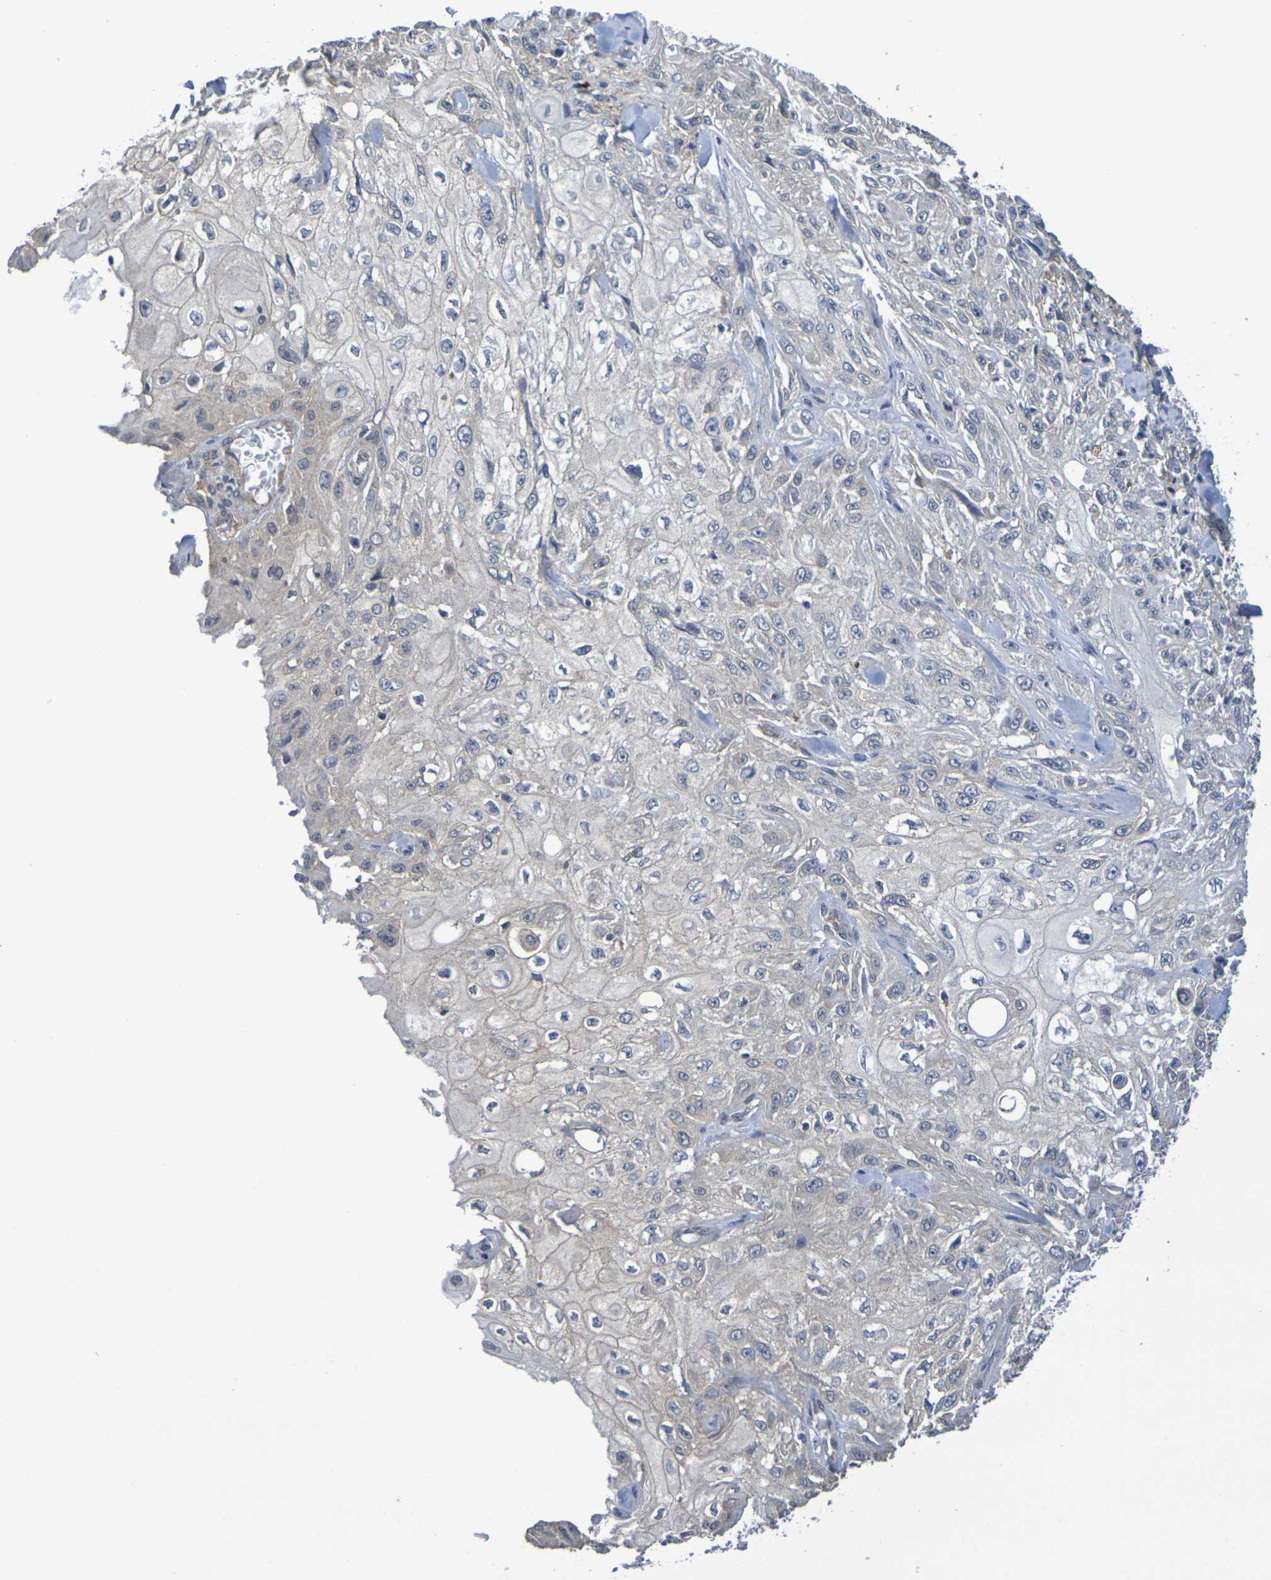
{"staining": {"intensity": "weak", "quantity": "25%-75%", "location": "cytoplasmic/membranous"}, "tissue": "skin cancer", "cell_type": "Tumor cells", "image_type": "cancer", "snomed": [{"axis": "morphology", "description": "Squamous cell carcinoma, NOS"}, {"axis": "morphology", "description": "Squamous cell carcinoma, metastatic, NOS"}, {"axis": "topography", "description": "Skin"}, {"axis": "topography", "description": "Lymph node"}], "caption": "Skin cancer (squamous cell carcinoma) stained with DAB (3,3'-diaminobenzidine) immunohistochemistry (IHC) shows low levels of weak cytoplasmic/membranous expression in approximately 25%-75% of tumor cells.", "gene": "CHRNB1", "patient": {"sex": "male", "age": 75}}